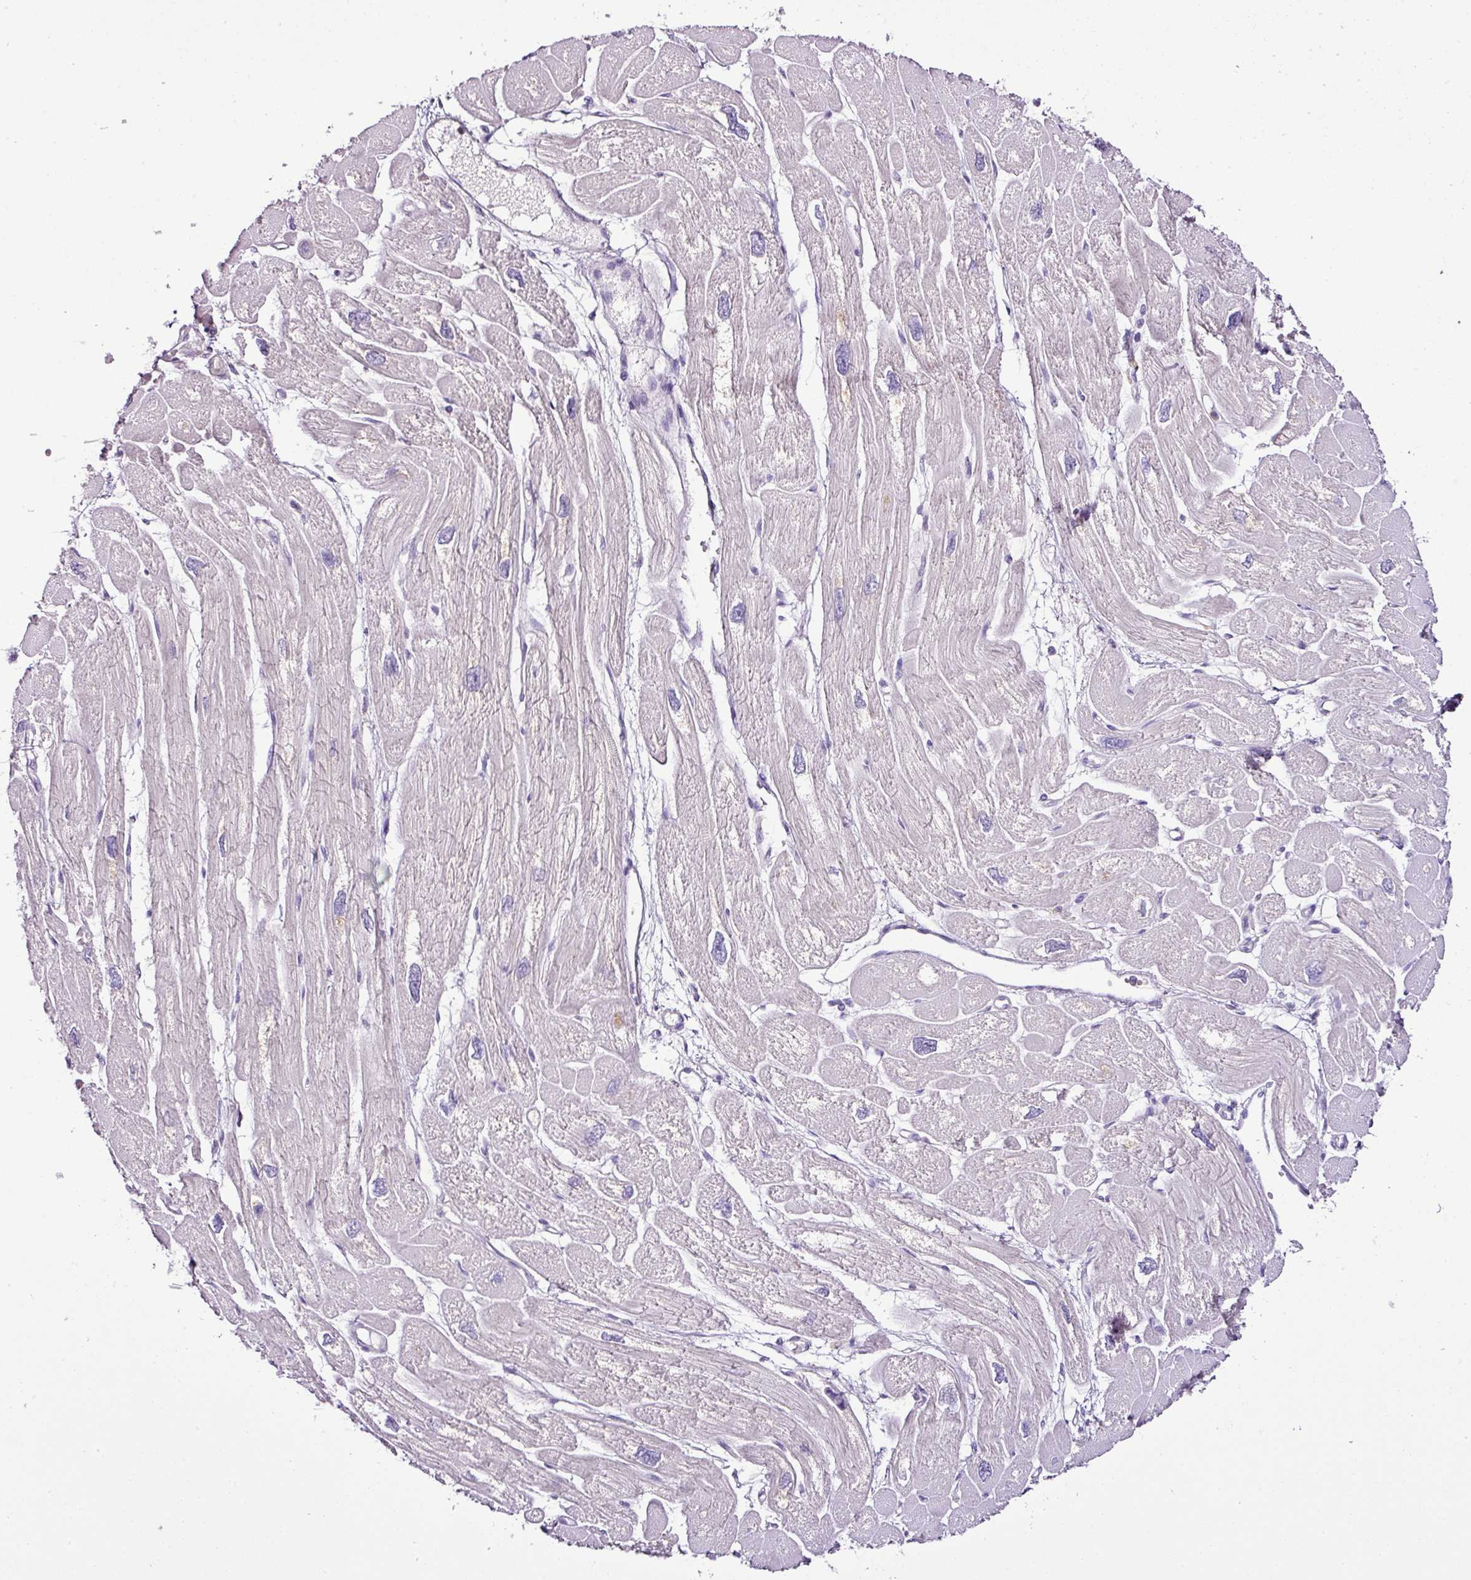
{"staining": {"intensity": "negative", "quantity": "none", "location": "none"}, "tissue": "heart muscle", "cell_type": "Cardiomyocytes", "image_type": "normal", "snomed": [{"axis": "morphology", "description": "Normal tissue, NOS"}, {"axis": "topography", "description": "Heart"}], "caption": "Immunohistochemical staining of normal human heart muscle displays no significant positivity in cardiomyocytes.", "gene": "ESR1", "patient": {"sex": "male", "age": 42}}